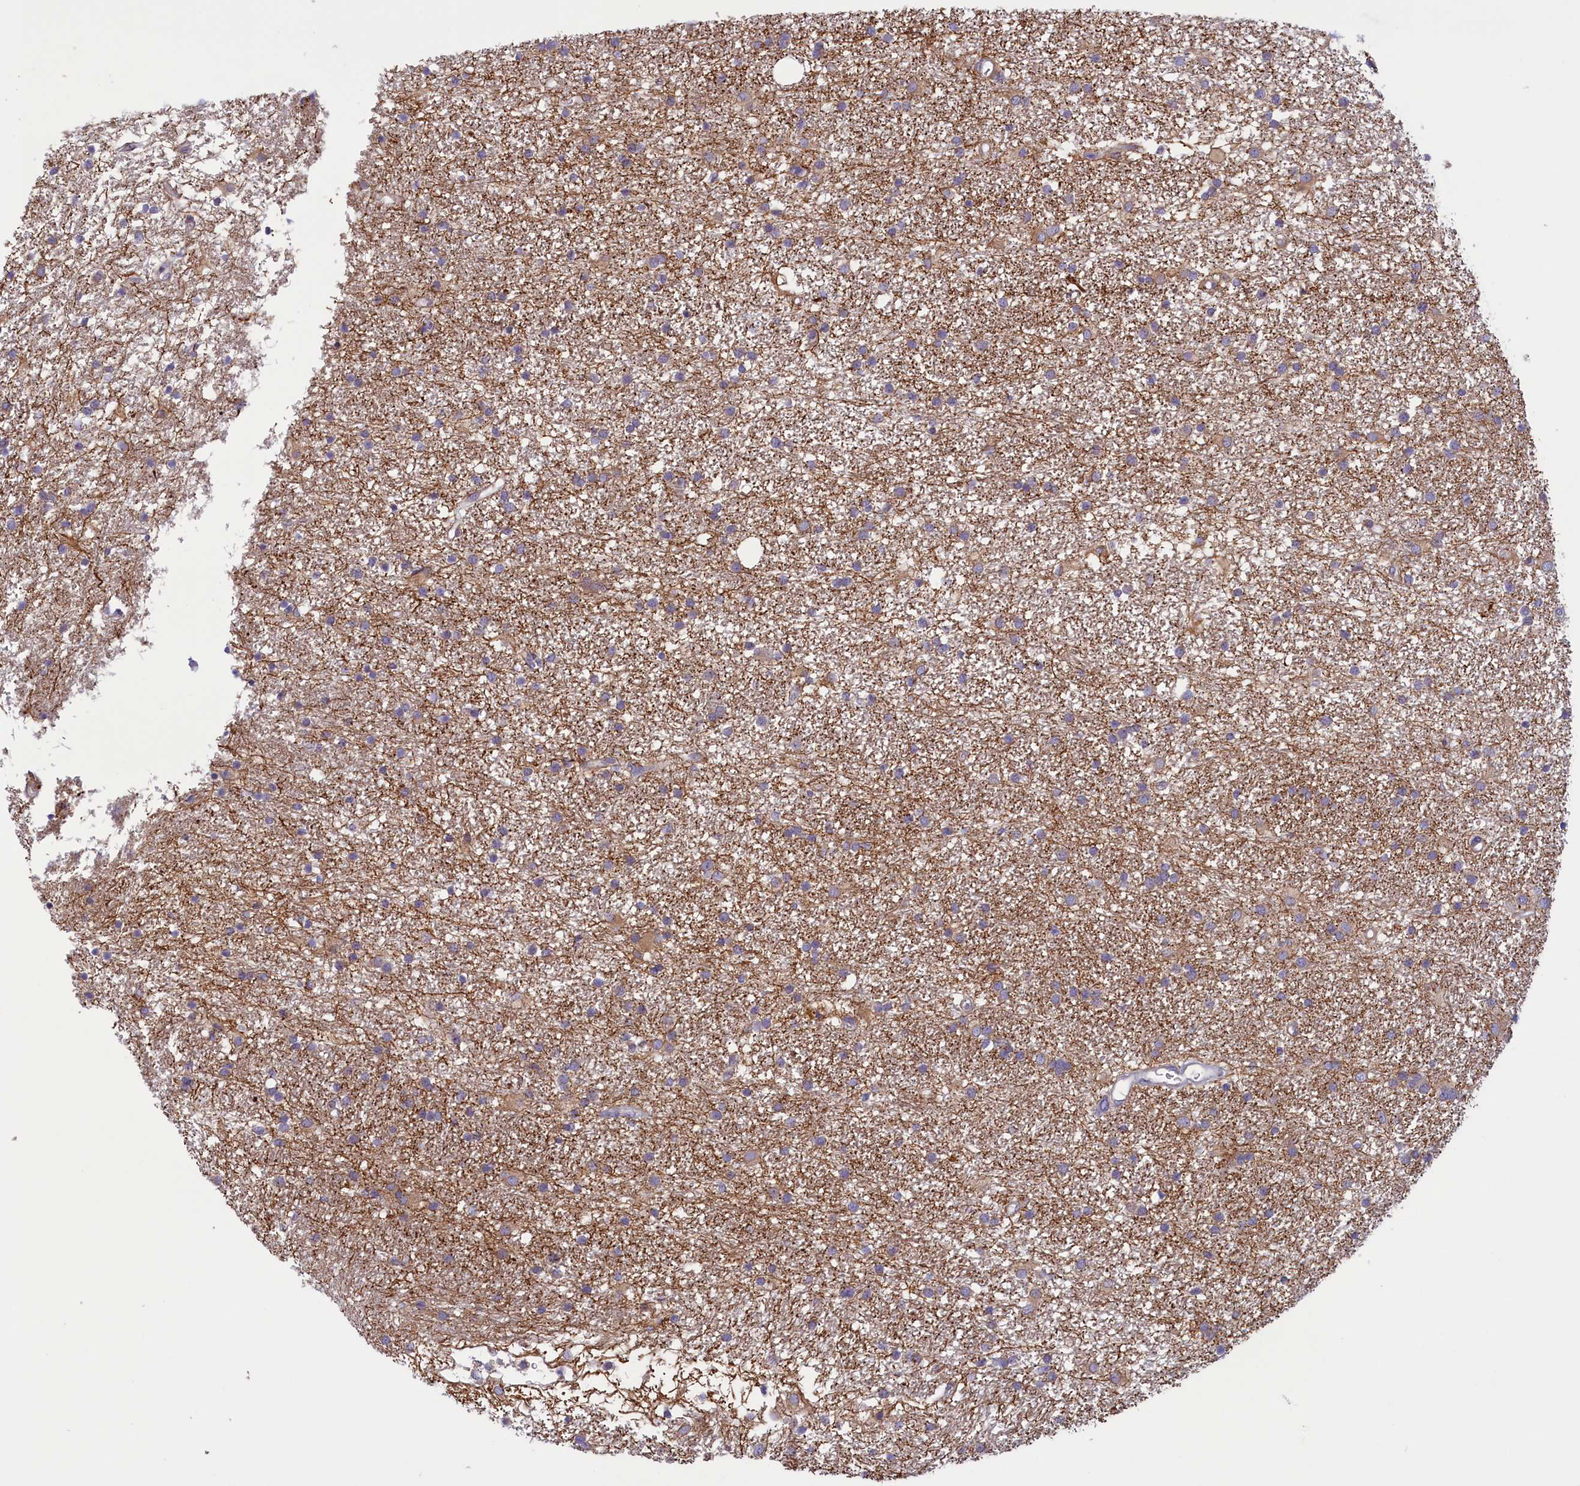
{"staining": {"intensity": "negative", "quantity": "none", "location": "none"}, "tissue": "glioma", "cell_type": "Tumor cells", "image_type": "cancer", "snomed": [{"axis": "morphology", "description": "Glioma, malignant, High grade"}, {"axis": "topography", "description": "Brain"}], "caption": "High magnification brightfield microscopy of malignant glioma (high-grade) stained with DAB (brown) and counterstained with hematoxylin (blue): tumor cells show no significant expression. (DAB (3,3'-diaminobenzidine) IHC, high magnification).", "gene": "CORO2A", "patient": {"sex": "male", "age": 77}}